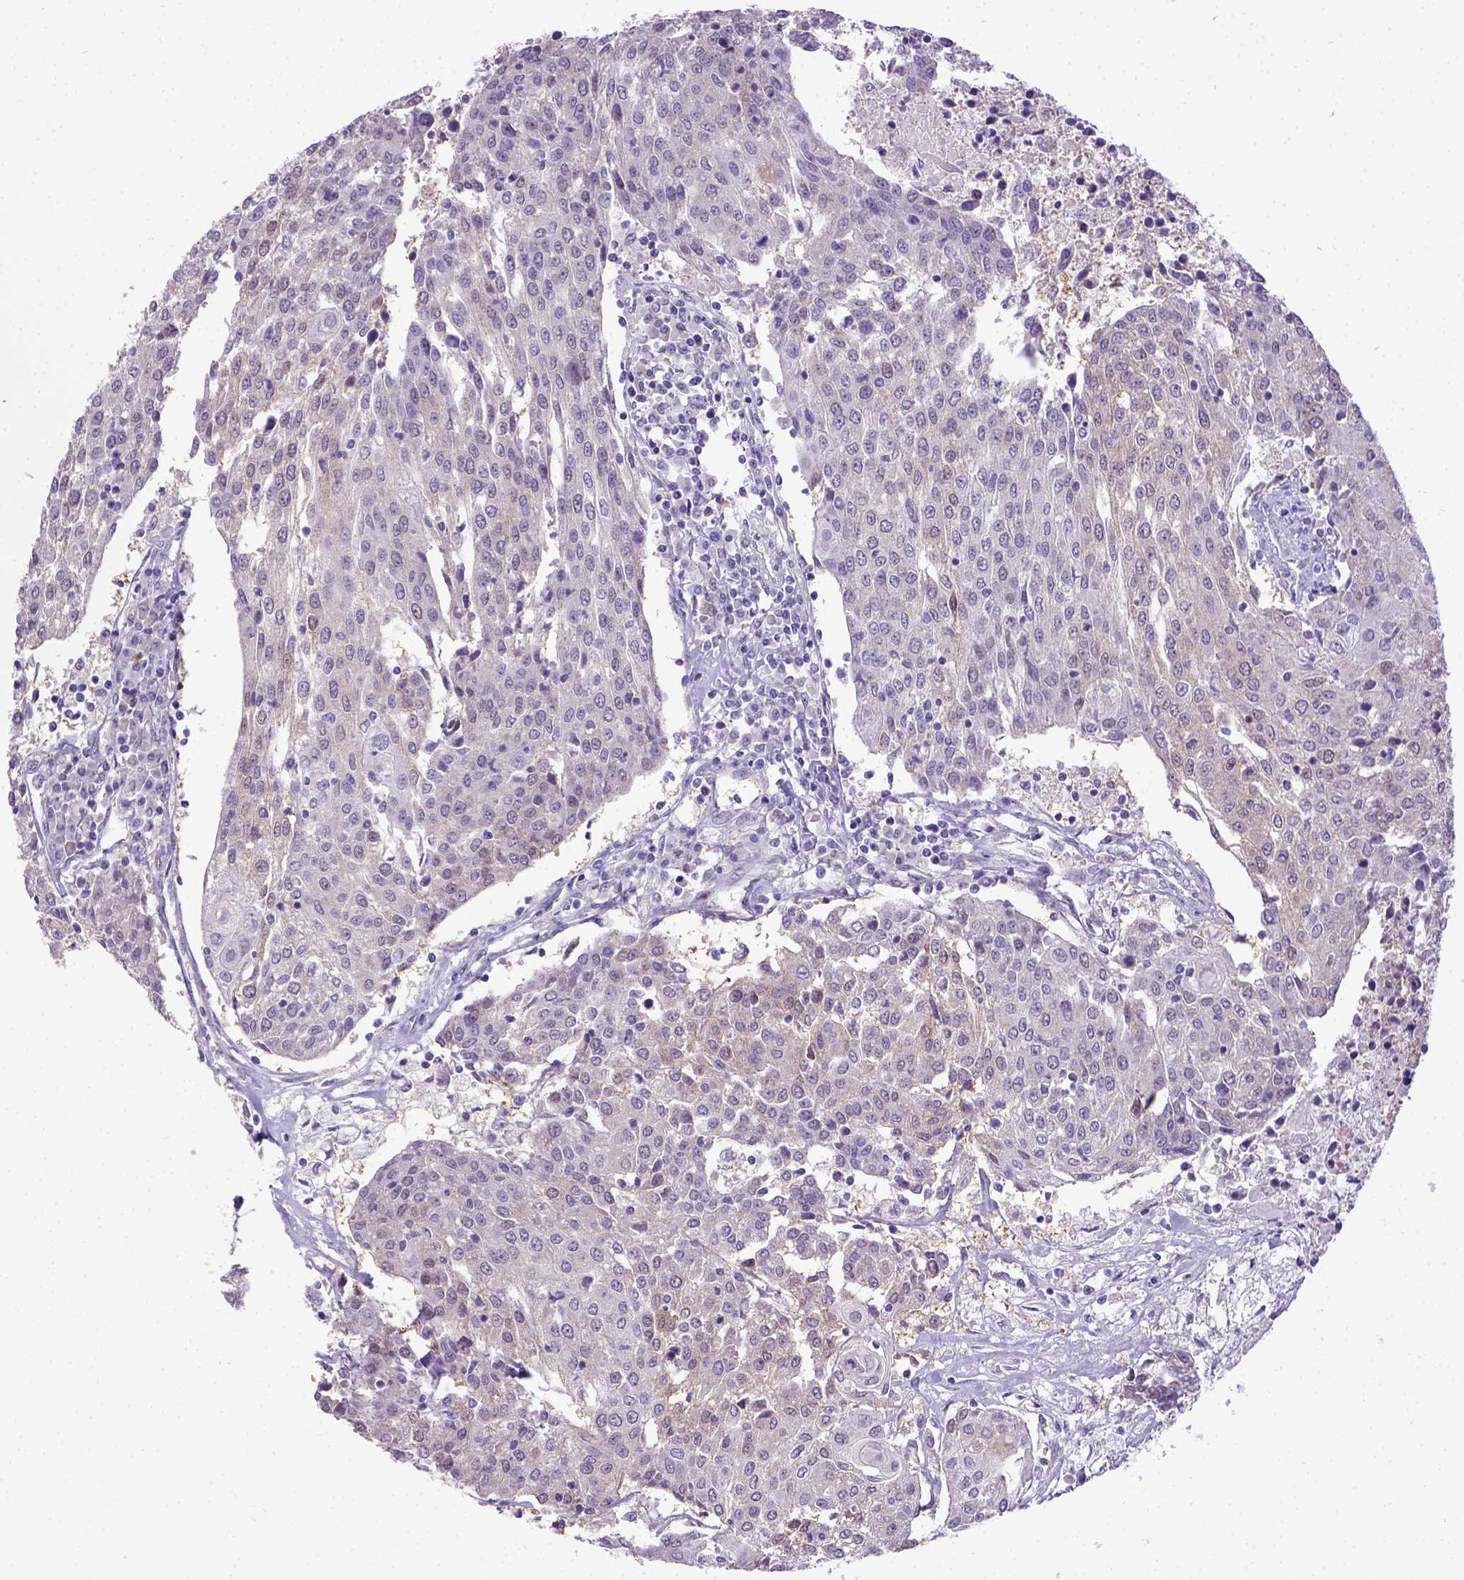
{"staining": {"intensity": "negative", "quantity": "none", "location": "none"}, "tissue": "urothelial cancer", "cell_type": "Tumor cells", "image_type": "cancer", "snomed": [{"axis": "morphology", "description": "Urothelial carcinoma, High grade"}, {"axis": "topography", "description": "Urinary bladder"}], "caption": "Immunohistochemical staining of human urothelial carcinoma (high-grade) shows no significant expression in tumor cells.", "gene": "BTN1A1", "patient": {"sex": "female", "age": 85}}